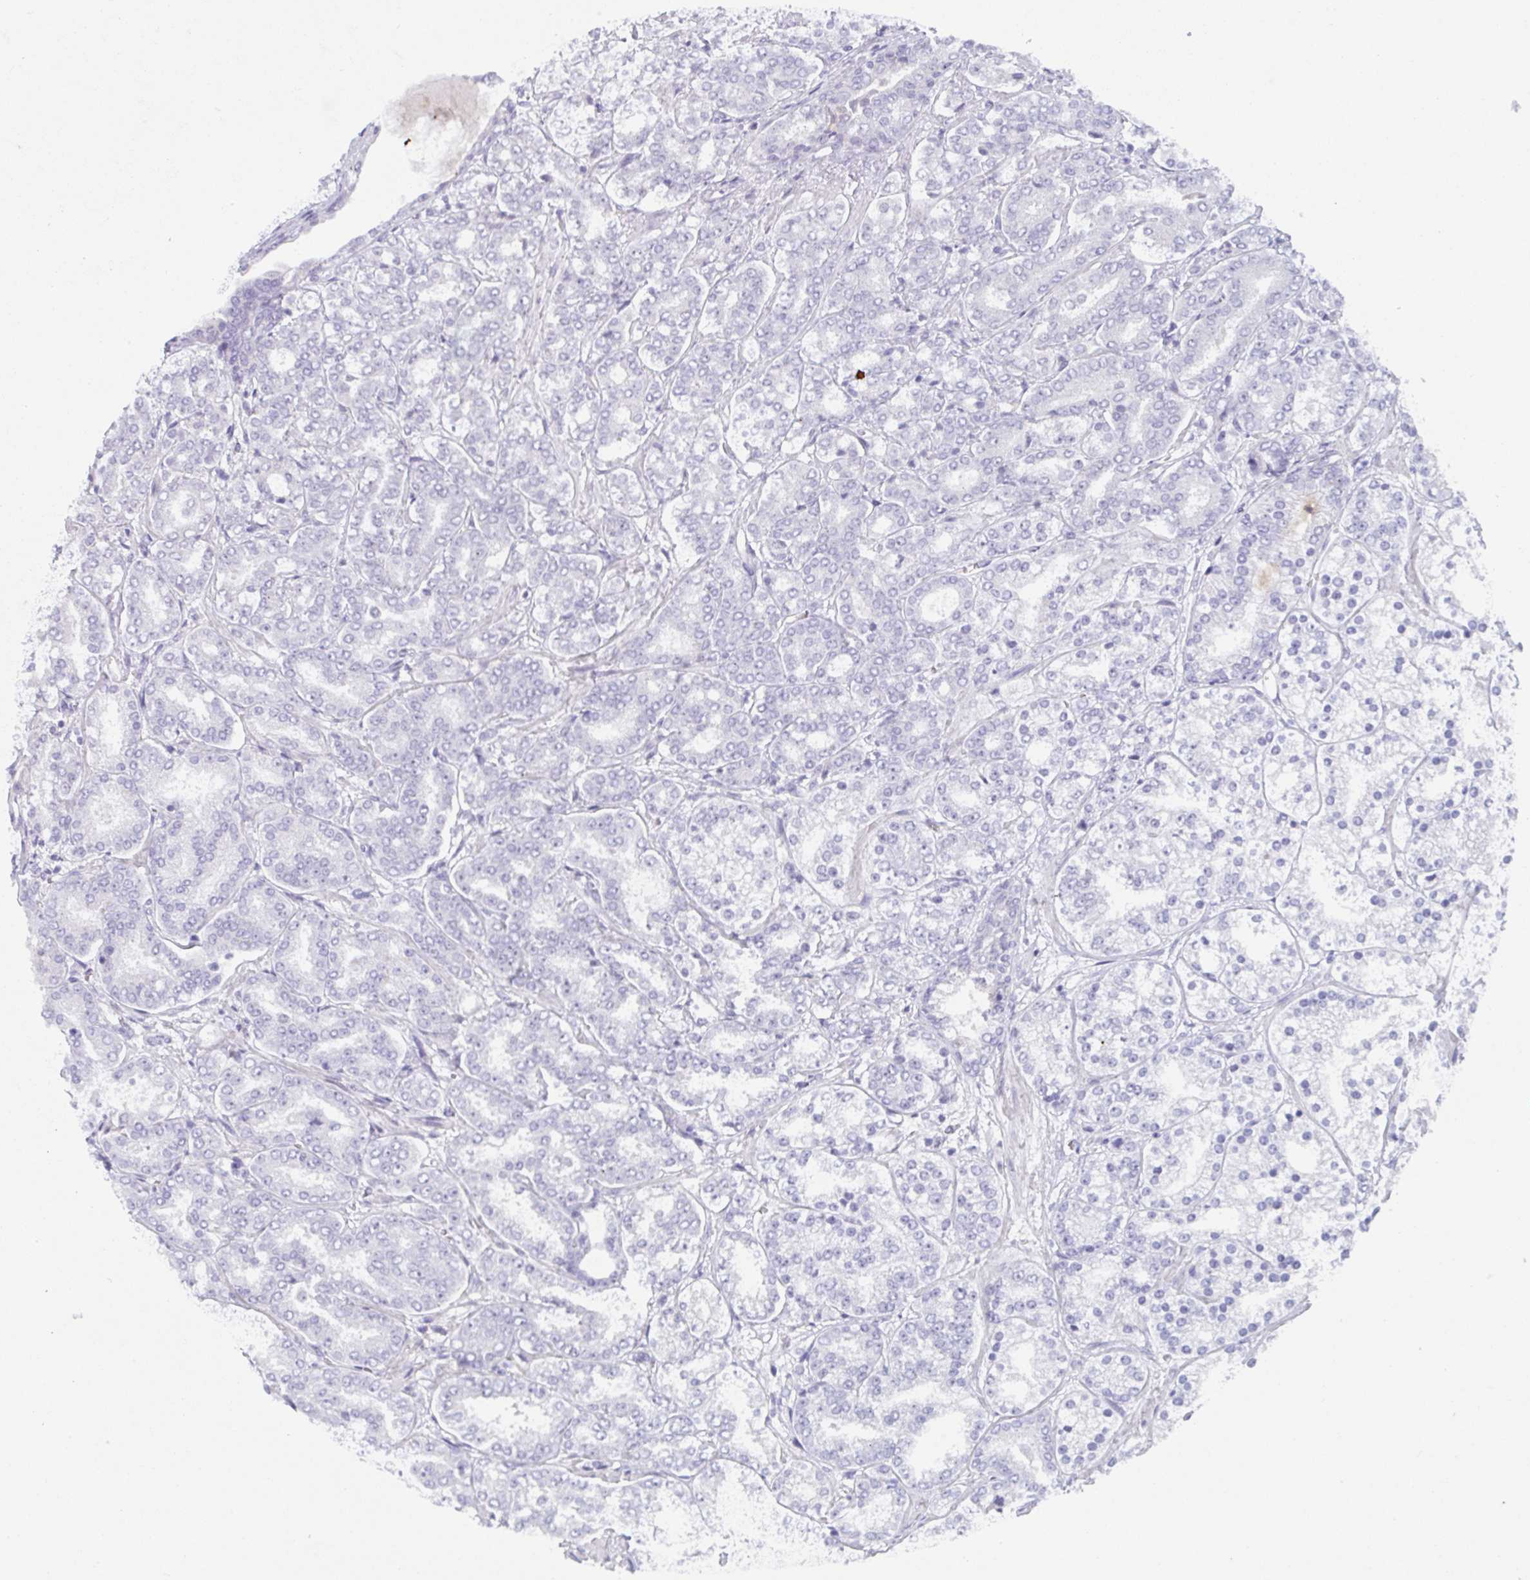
{"staining": {"intensity": "negative", "quantity": "none", "location": "none"}, "tissue": "prostate cancer", "cell_type": "Tumor cells", "image_type": "cancer", "snomed": [{"axis": "morphology", "description": "Adenocarcinoma, High grade"}, {"axis": "topography", "description": "Prostate"}], "caption": "The immunohistochemistry photomicrograph has no significant staining in tumor cells of prostate cancer (high-grade adenocarcinoma) tissue.", "gene": "MUS81", "patient": {"sex": "male", "age": 72}}